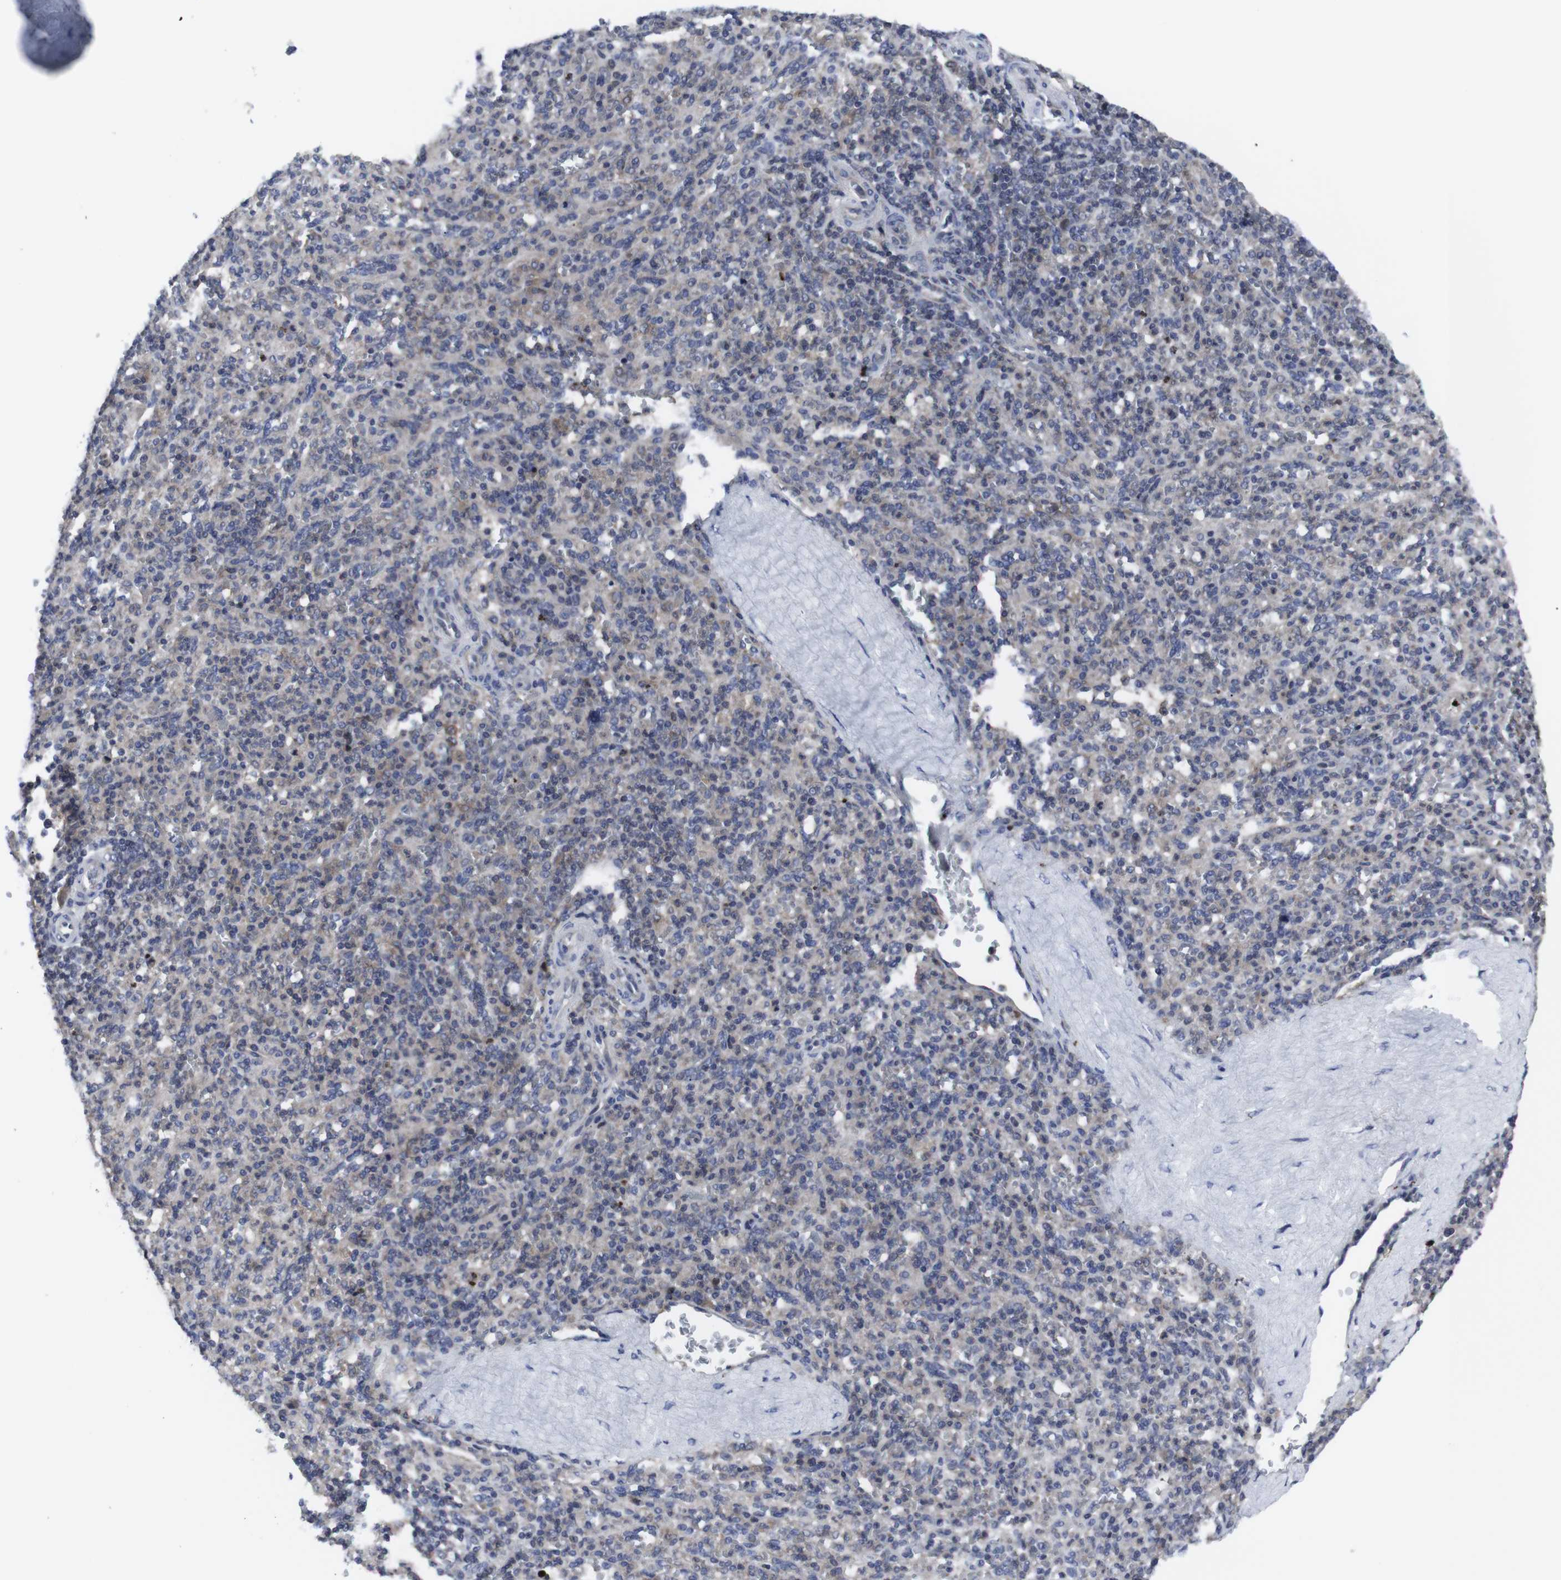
{"staining": {"intensity": "weak", "quantity": "25%-75%", "location": "cytoplasmic/membranous"}, "tissue": "spleen", "cell_type": "Cells in red pulp", "image_type": "normal", "snomed": [{"axis": "morphology", "description": "Normal tissue, NOS"}, {"axis": "topography", "description": "Spleen"}], "caption": "The micrograph exhibits immunohistochemical staining of benign spleen. There is weak cytoplasmic/membranous expression is identified in about 25%-75% of cells in red pulp.", "gene": "HPRT1", "patient": {"sex": "male", "age": 36}}